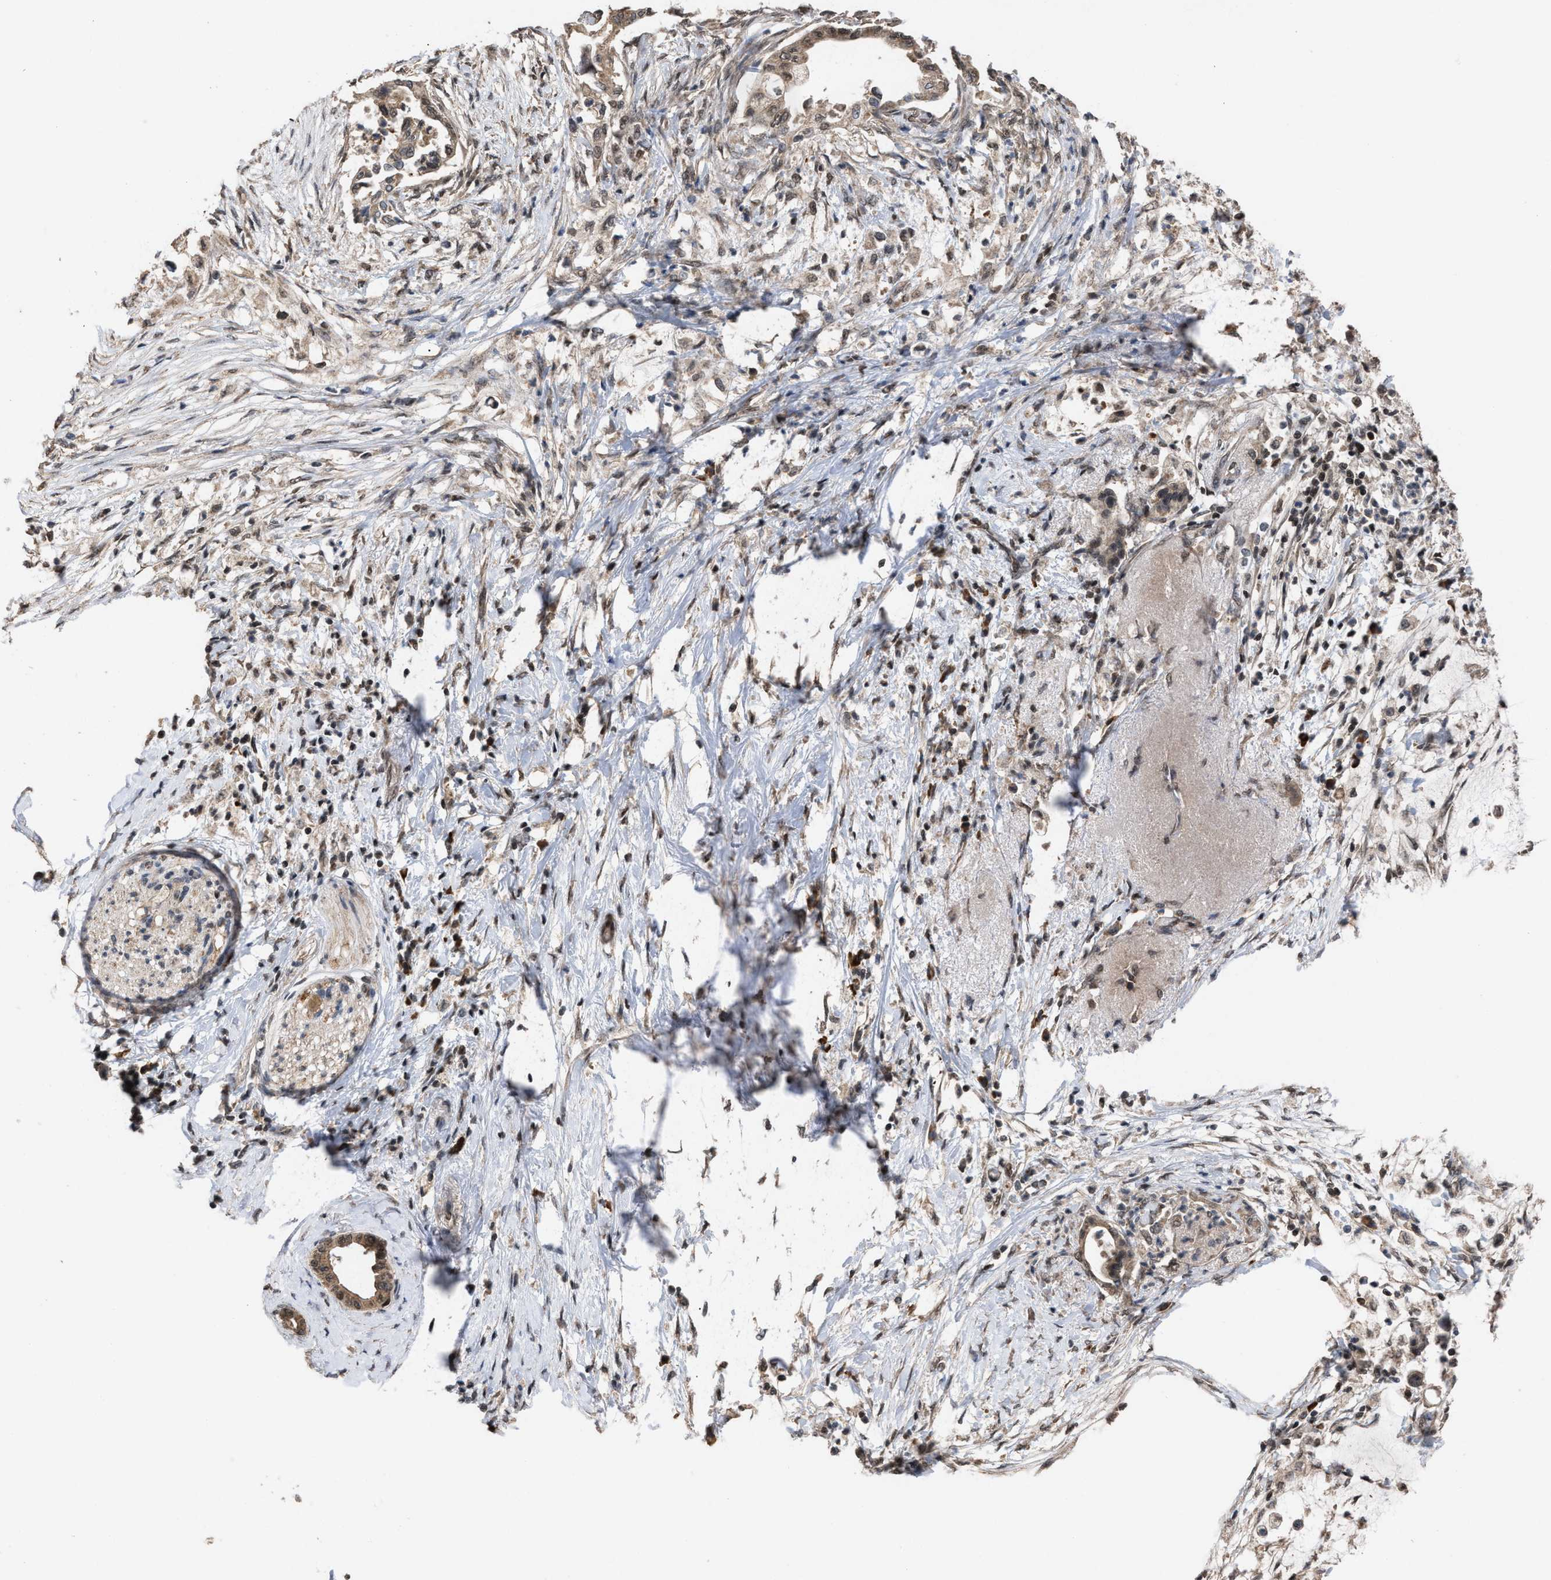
{"staining": {"intensity": "weak", "quantity": ">75%", "location": "cytoplasmic/membranous"}, "tissue": "pancreatic cancer", "cell_type": "Tumor cells", "image_type": "cancer", "snomed": [{"axis": "morphology", "description": "Normal tissue, NOS"}, {"axis": "morphology", "description": "Adenocarcinoma, NOS"}, {"axis": "topography", "description": "Pancreas"}, {"axis": "topography", "description": "Duodenum"}], "caption": "IHC staining of pancreatic adenocarcinoma, which reveals low levels of weak cytoplasmic/membranous expression in about >75% of tumor cells indicating weak cytoplasmic/membranous protein positivity. The staining was performed using DAB (brown) for protein detection and nuclei were counterstained in hematoxylin (blue).", "gene": "C9orf78", "patient": {"sex": "female", "age": 60}}